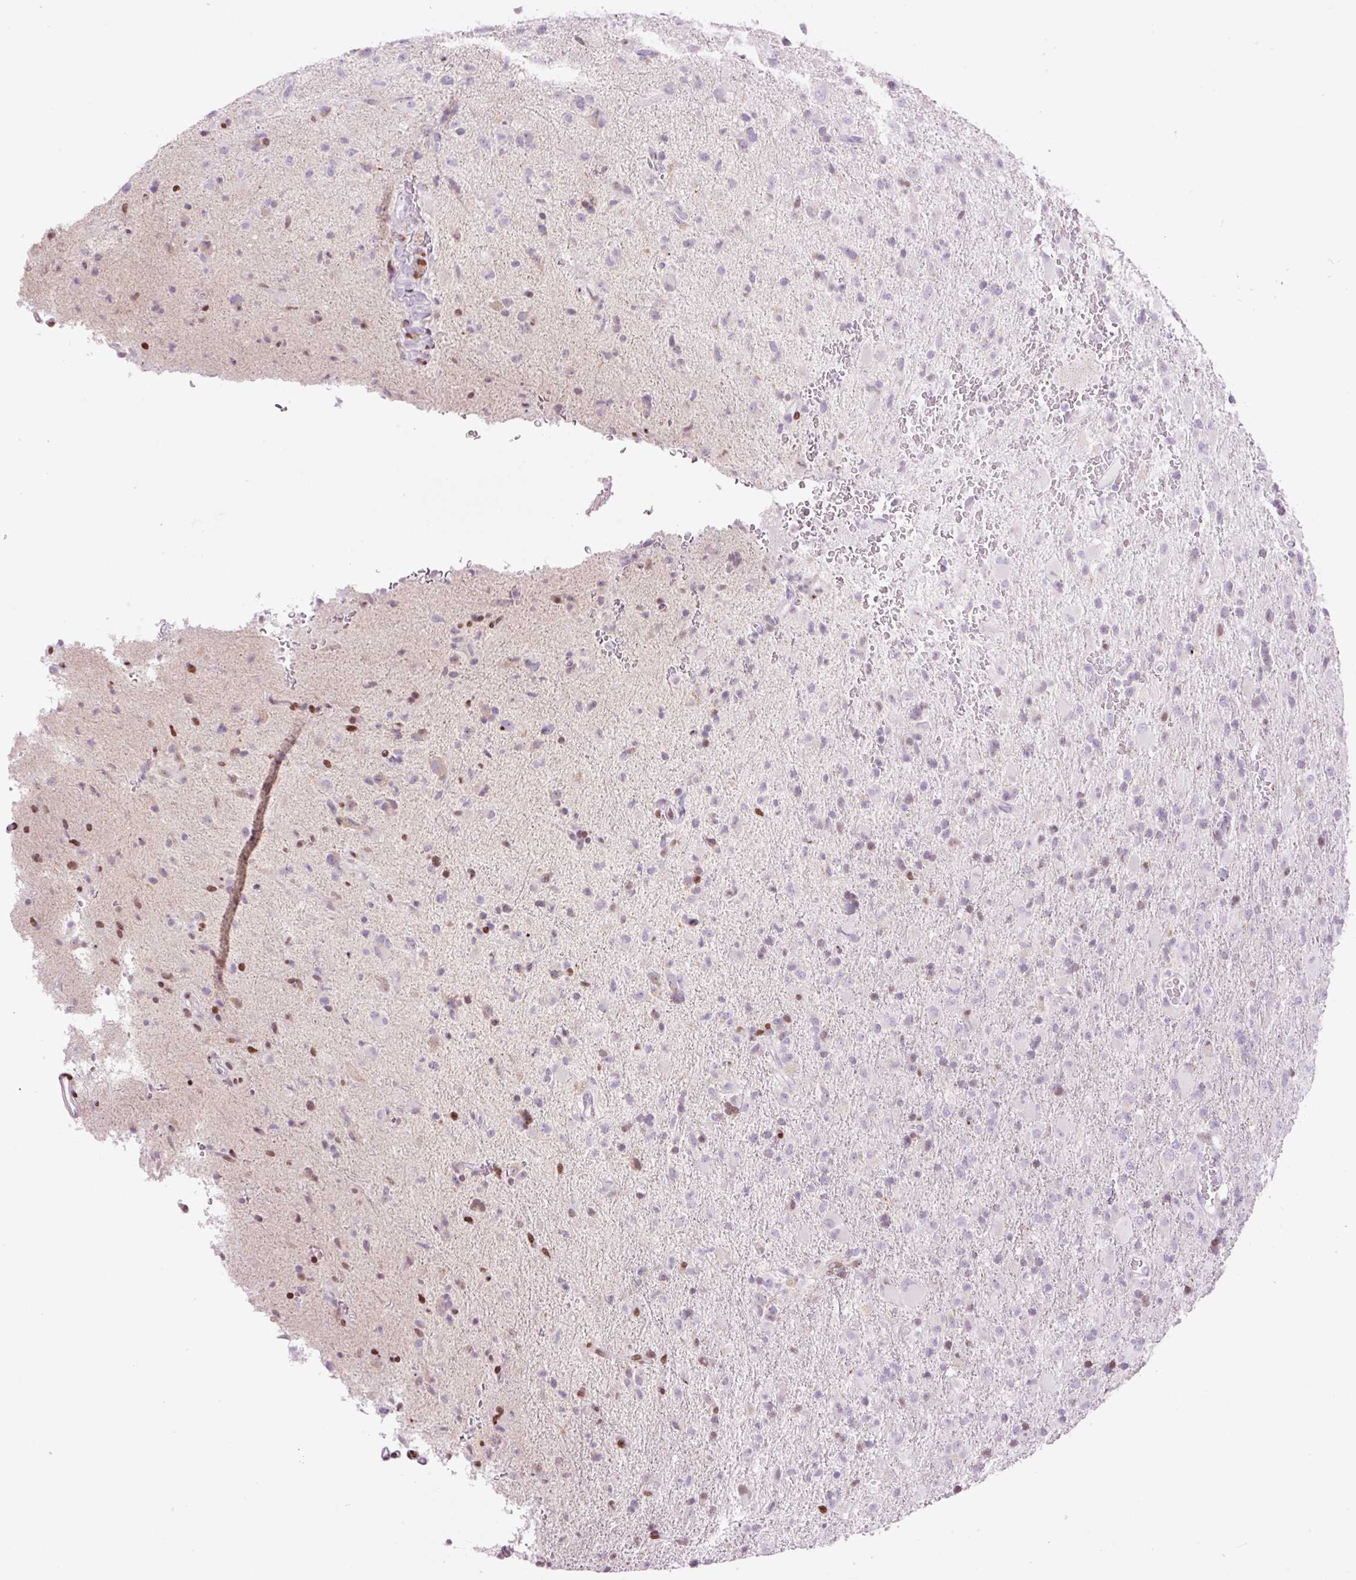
{"staining": {"intensity": "moderate", "quantity": "<25%", "location": "nuclear"}, "tissue": "glioma", "cell_type": "Tumor cells", "image_type": "cancer", "snomed": [{"axis": "morphology", "description": "Glioma, malignant, Low grade"}, {"axis": "topography", "description": "Brain"}], "caption": "Immunohistochemical staining of low-grade glioma (malignant) demonstrates moderate nuclear protein positivity in about <25% of tumor cells.", "gene": "TMEM177", "patient": {"sex": "male", "age": 65}}